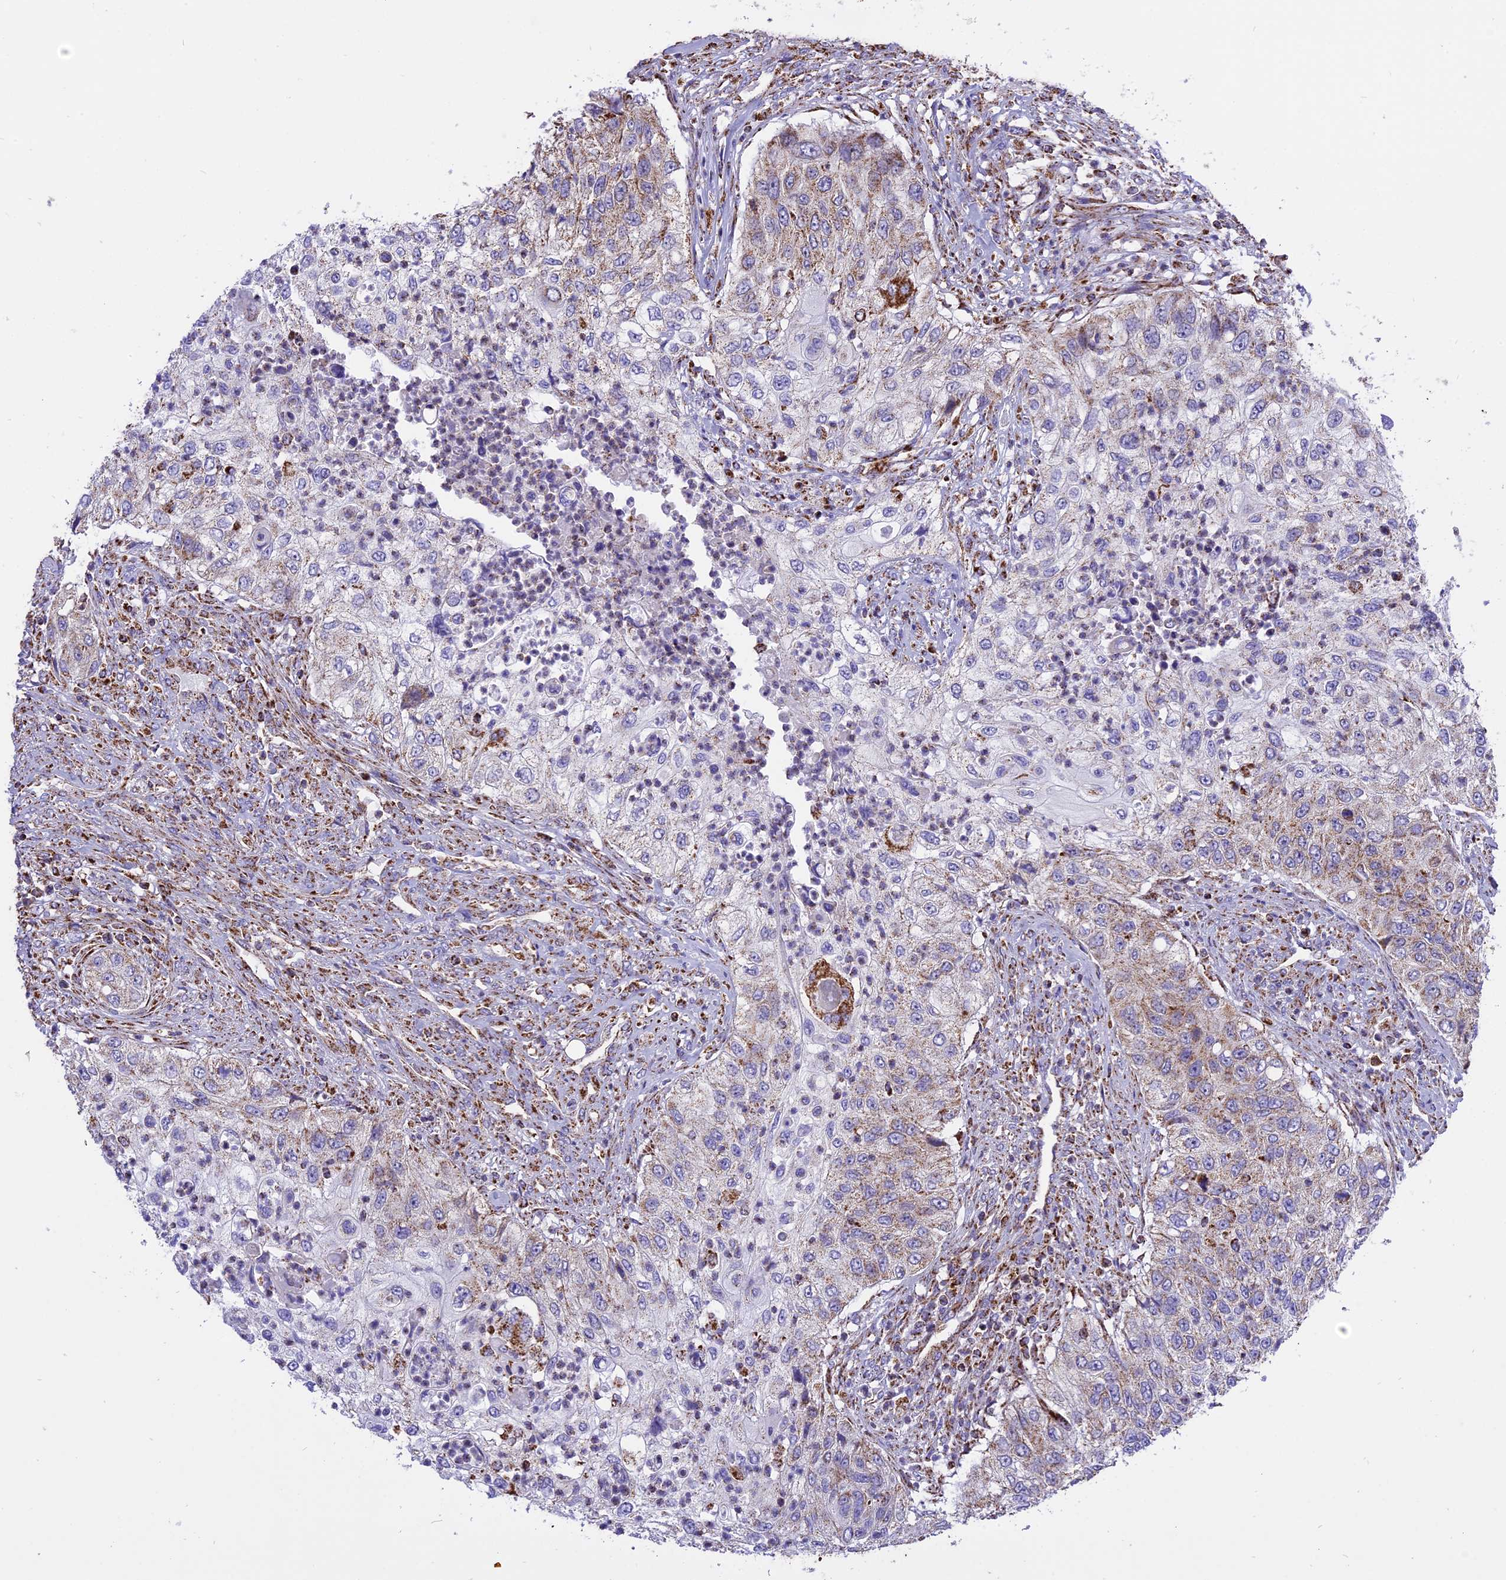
{"staining": {"intensity": "moderate", "quantity": "<25%", "location": "cytoplasmic/membranous"}, "tissue": "urothelial cancer", "cell_type": "Tumor cells", "image_type": "cancer", "snomed": [{"axis": "morphology", "description": "Urothelial carcinoma, High grade"}, {"axis": "topography", "description": "Urinary bladder"}], "caption": "Immunohistochemistry (IHC) of high-grade urothelial carcinoma displays low levels of moderate cytoplasmic/membranous expression in approximately <25% of tumor cells.", "gene": "TTC4", "patient": {"sex": "female", "age": 60}}